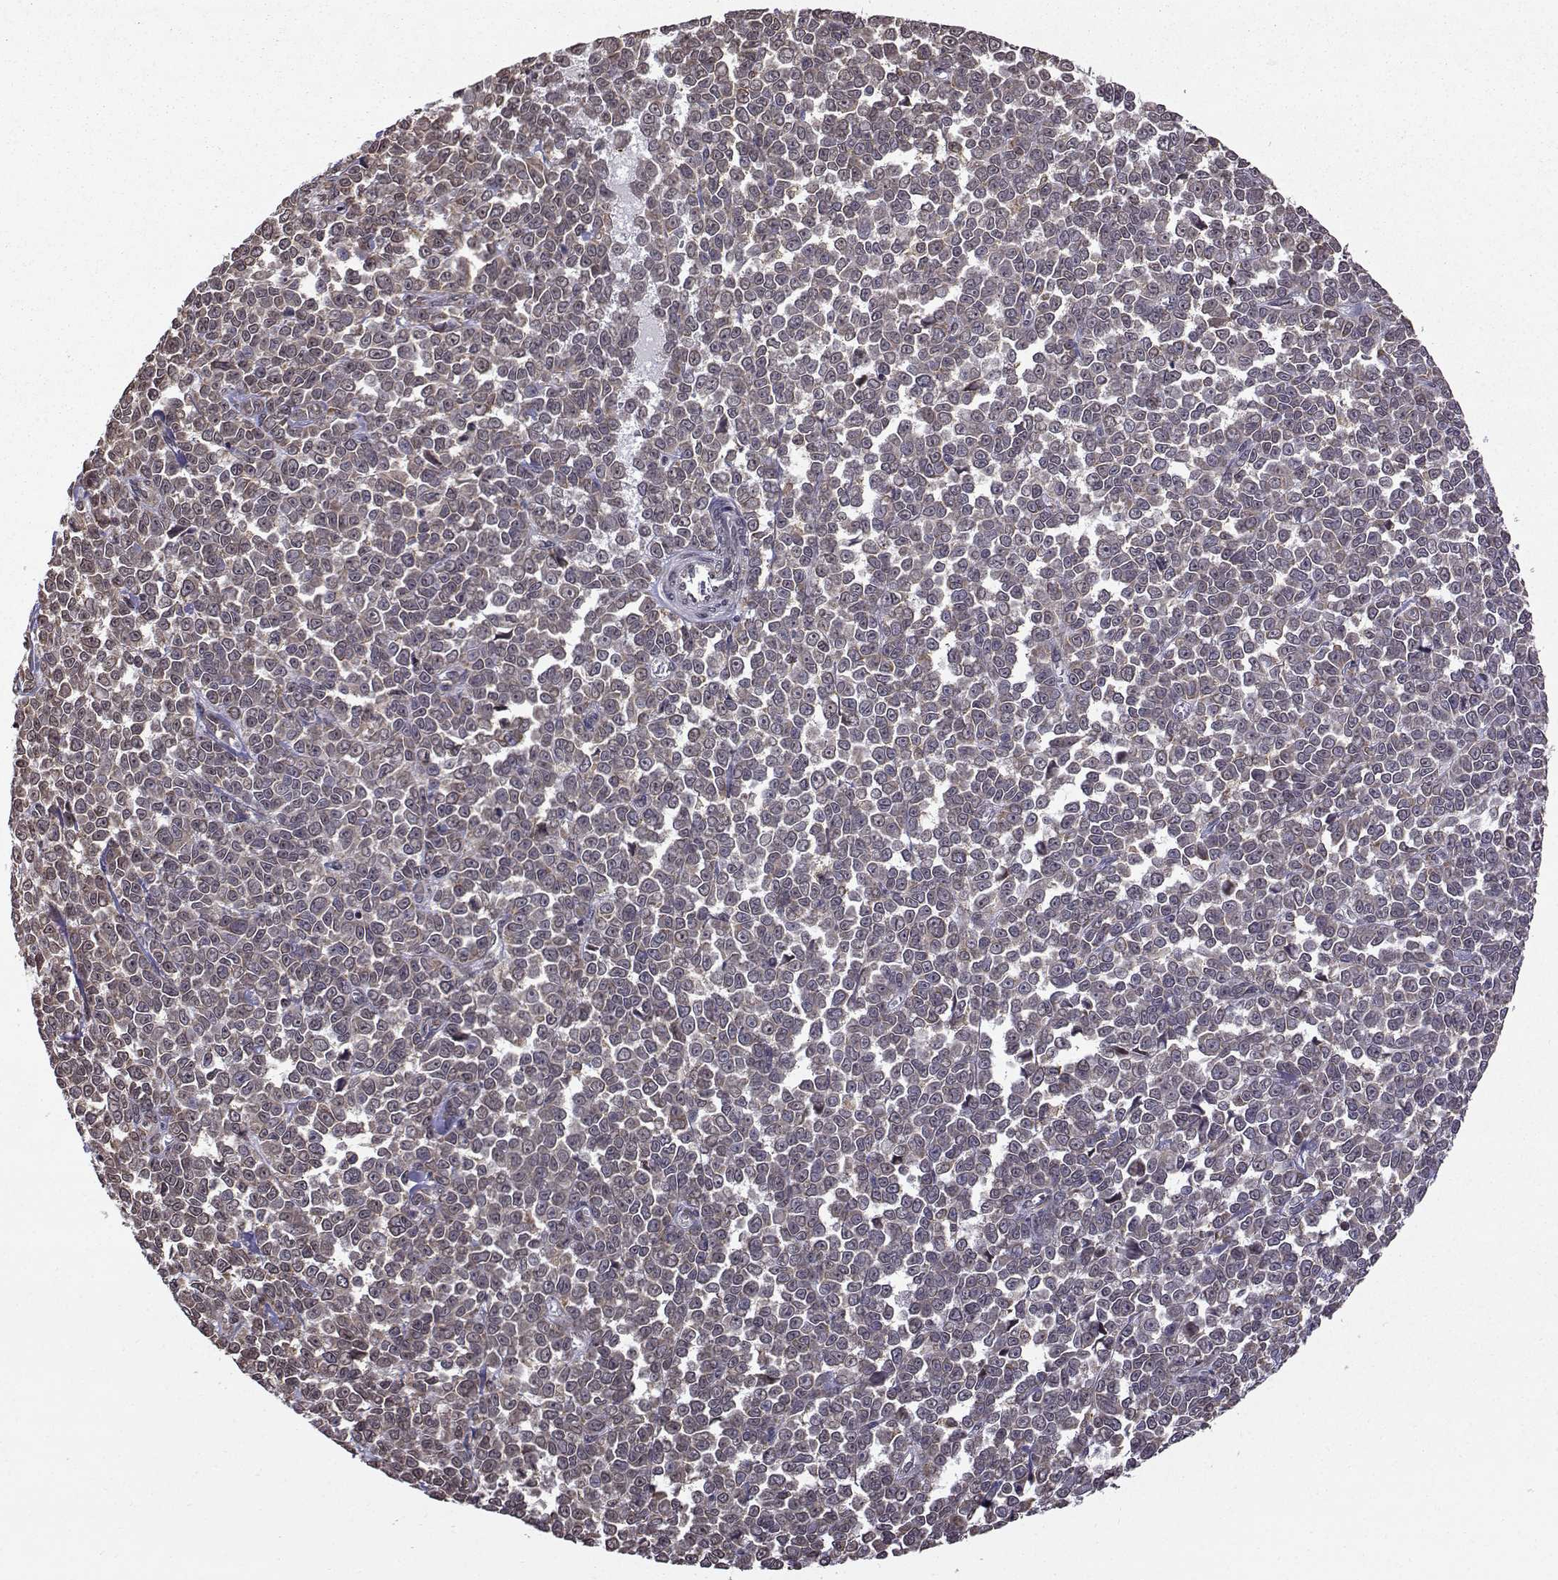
{"staining": {"intensity": "negative", "quantity": "none", "location": "none"}, "tissue": "melanoma", "cell_type": "Tumor cells", "image_type": "cancer", "snomed": [{"axis": "morphology", "description": "Malignant melanoma, NOS"}, {"axis": "topography", "description": "Skin"}], "caption": "There is no significant staining in tumor cells of malignant melanoma.", "gene": "EZH1", "patient": {"sex": "female", "age": 95}}